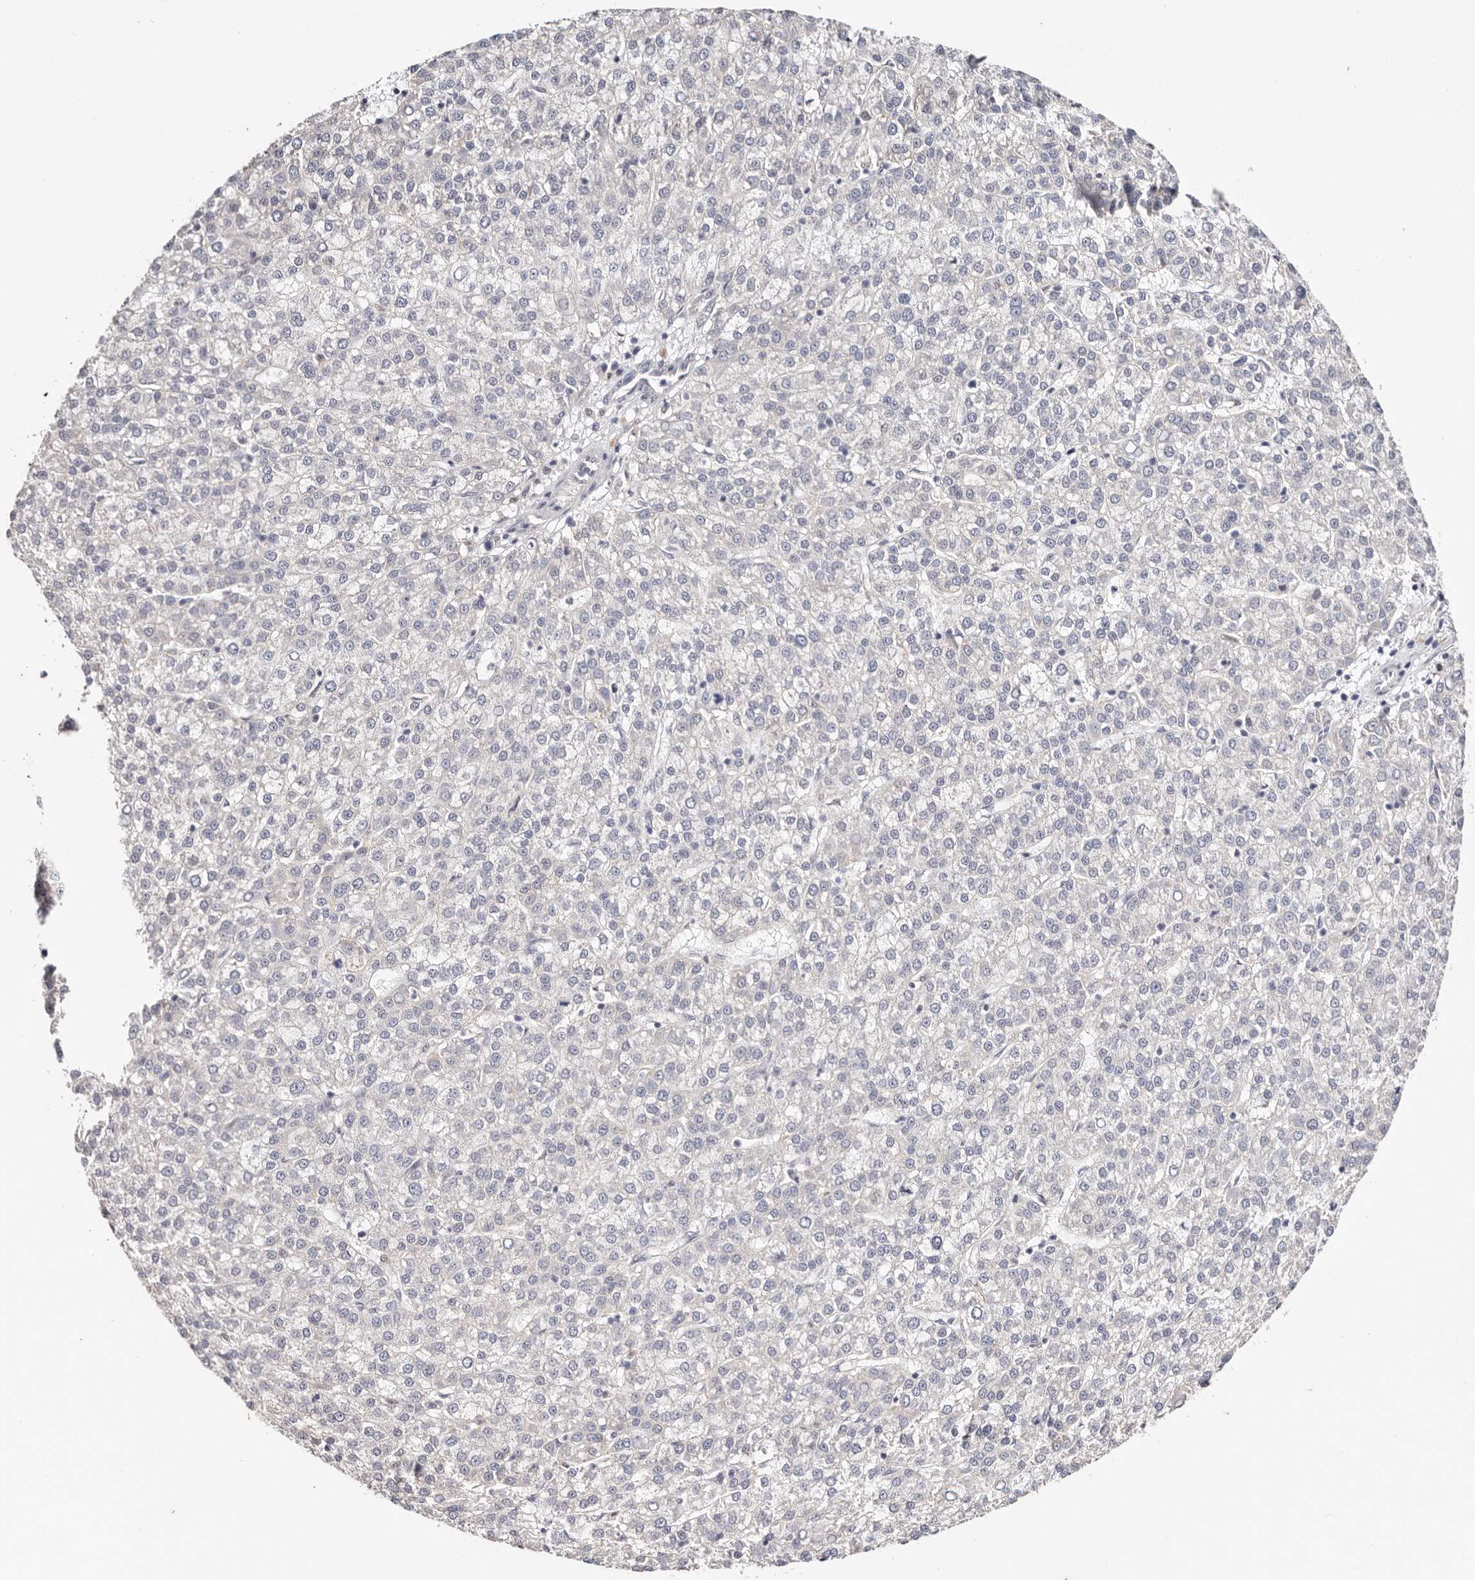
{"staining": {"intensity": "negative", "quantity": "none", "location": "none"}, "tissue": "liver cancer", "cell_type": "Tumor cells", "image_type": "cancer", "snomed": [{"axis": "morphology", "description": "Carcinoma, Hepatocellular, NOS"}, {"axis": "topography", "description": "Liver"}], "caption": "This is an immunohistochemistry photomicrograph of hepatocellular carcinoma (liver). There is no expression in tumor cells.", "gene": "TYW3", "patient": {"sex": "female", "age": 58}}